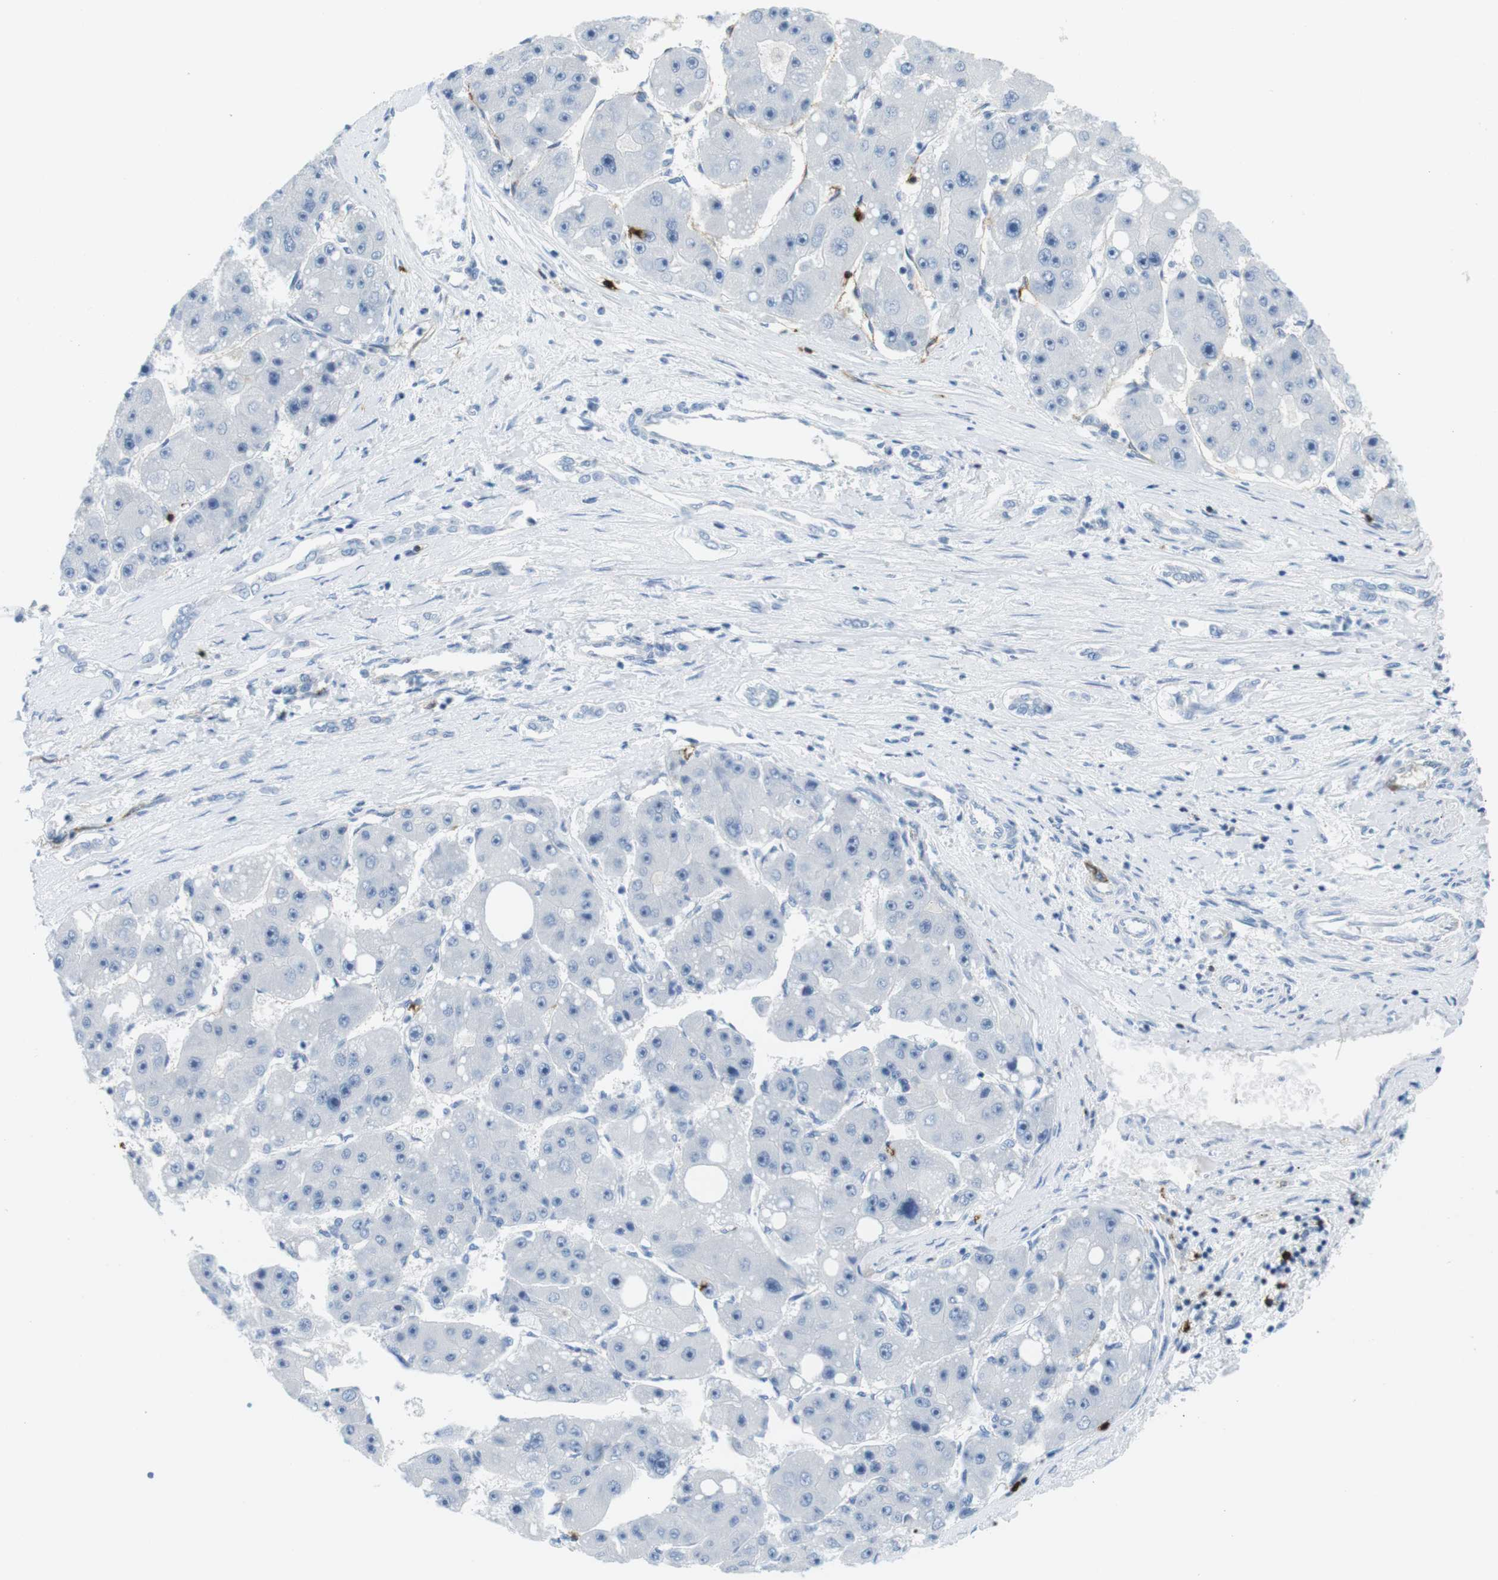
{"staining": {"intensity": "negative", "quantity": "none", "location": "none"}, "tissue": "liver cancer", "cell_type": "Tumor cells", "image_type": "cancer", "snomed": [{"axis": "morphology", "description": "Carcinoma, Hepatocellular, NOS"}, {"axis": "topography", "description": "Liver"}], "caption": "IHC image of liver hepatocellular carcinoma stained for a protein (brown), which reveals no positivity in tumor cells.", "gene": "TNFRSF4", "patient": {"sex": "female", "age": 61}}